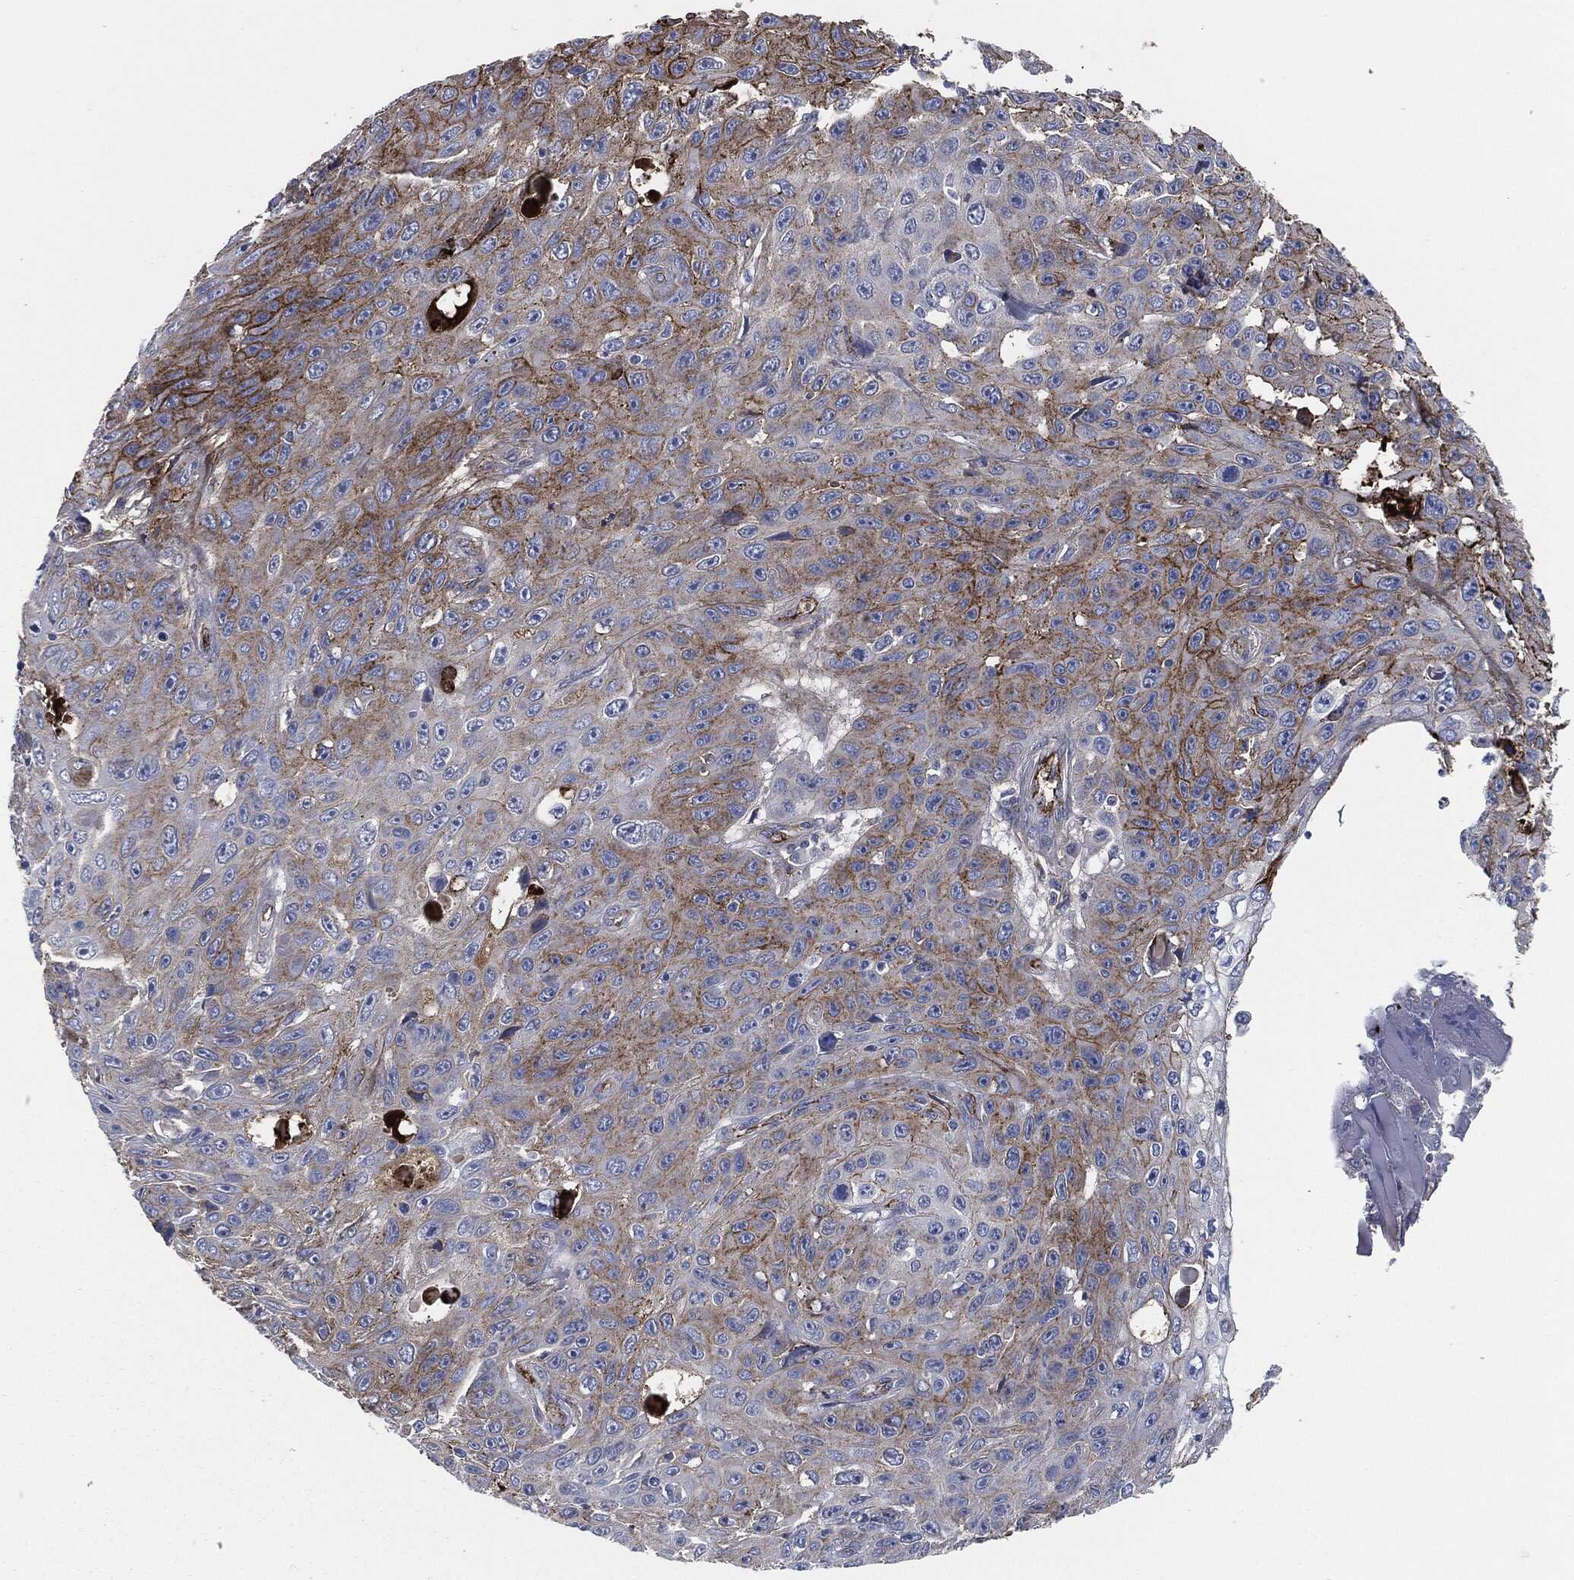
{"staining": {"intensity": "strong", "quantity": "<25%", "location": "cytoplasmic/membranous"}, "tissue": "skin cancer", "cell_type": "Tumor cells", "image_type": "cancer", "snomed": [{"axis": "morphology", "description": "Squamous cell carcinoma, NOS"}, {"axis": "topography", "description": "Skin"}], "caption": "Tumor cells show medium levels of strong cytoplasmic/membranous positivity in approximately <25% of cells in human skin cancer.", "gene": "APOB", "patient": {"sex": "male", "age": 82}}